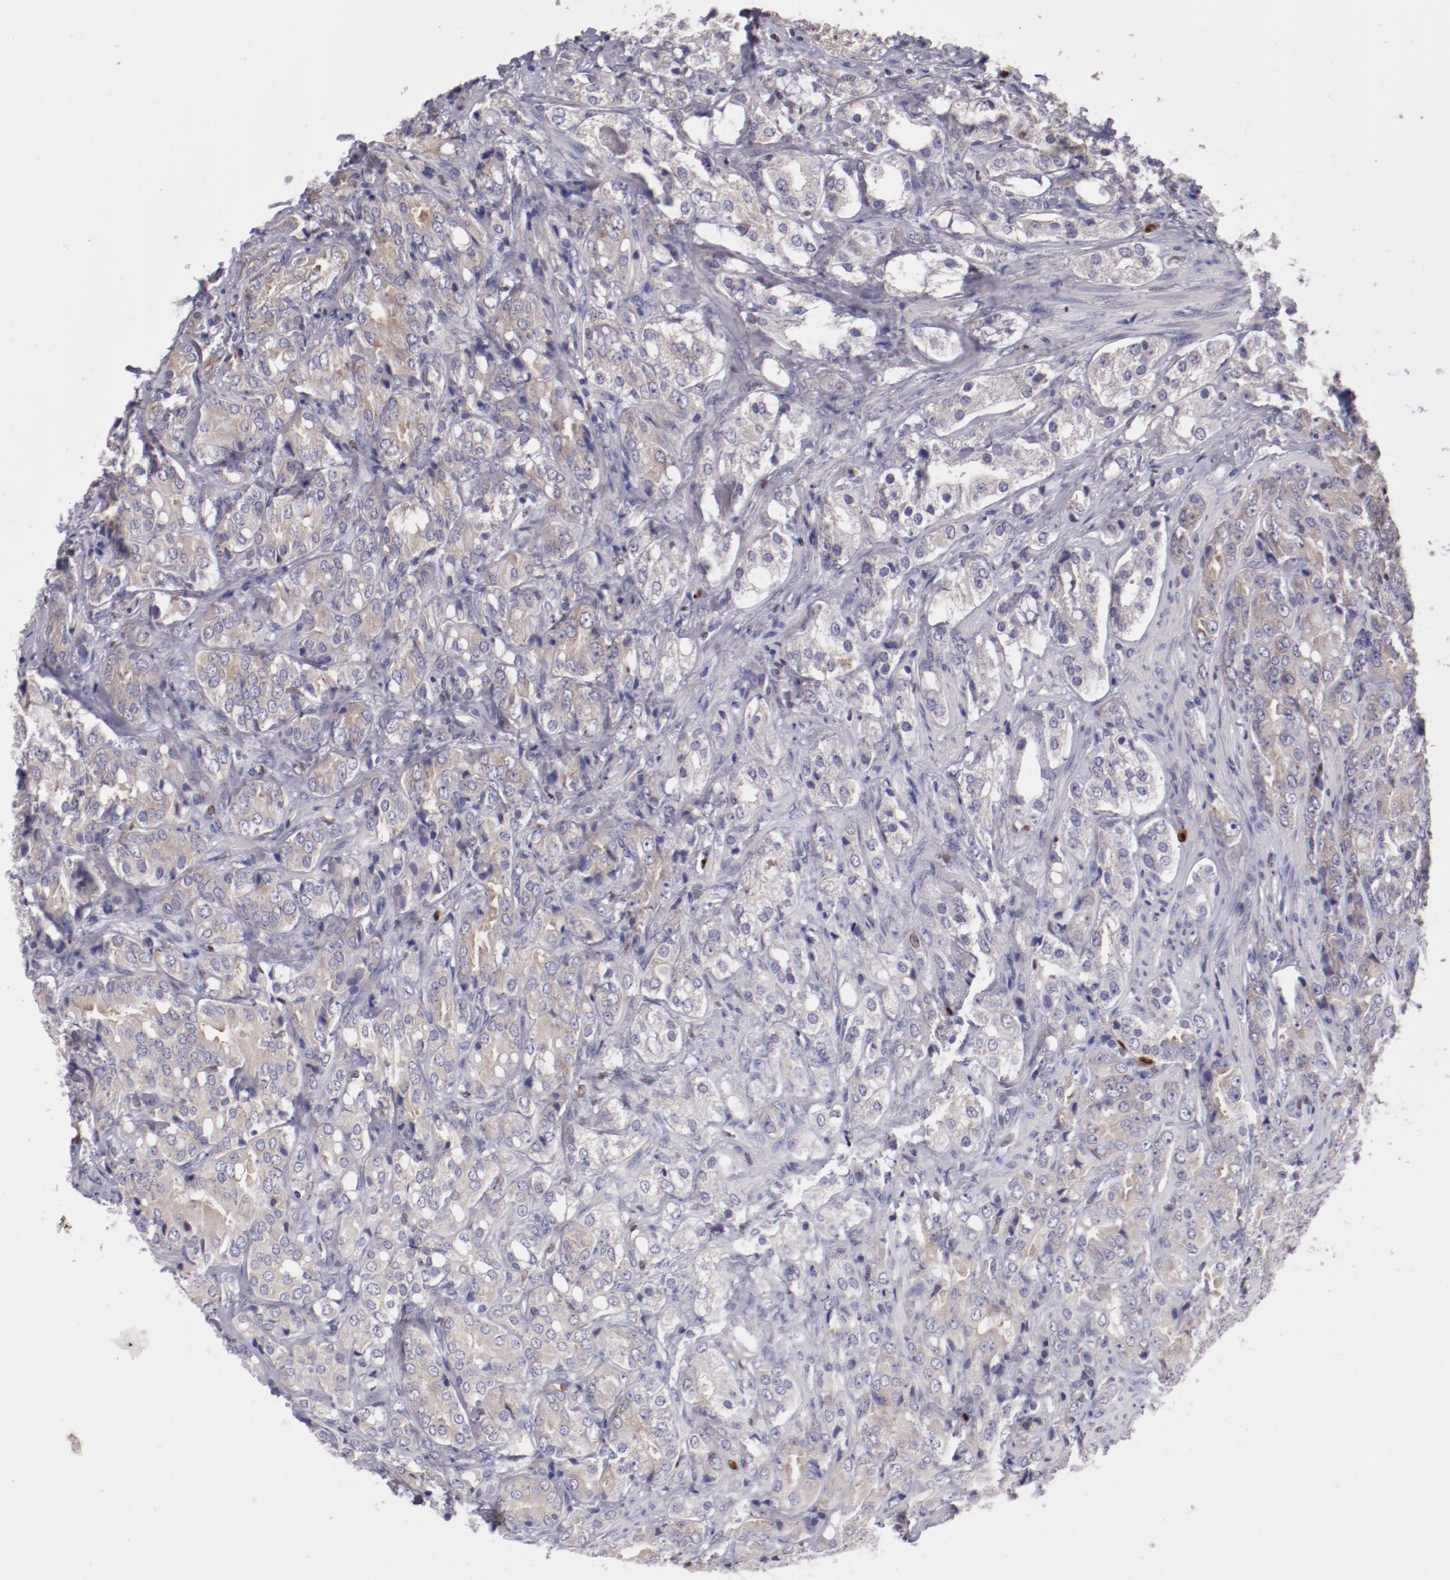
{"staining": {"intensity": "weak", "quantity": "25%-75%", "location": "cytoplasmic/membranous"}, "tissue": "prostate cancer", "cell_type": "Tumor cells", "image_type": "cancer", "snomed": [{"axis": "morphology", "description": "Adenocarcinoma, High grade"}, {"axis": "topography", "description": "Prostate"}], "caption": "Prostate cancer (high-grade adenocarcinoma) tissue shows weak cytoplasmic/membranous expression in about 25%-75% of tumor cells (Stains: DAB (3,3'-diaminobenzidine) in brown, nuclei in blue, Microscopy: brightfield microscopy at high magnification).", "gene": "IRF8", "patient": {"sex": "male", "age": 68}}